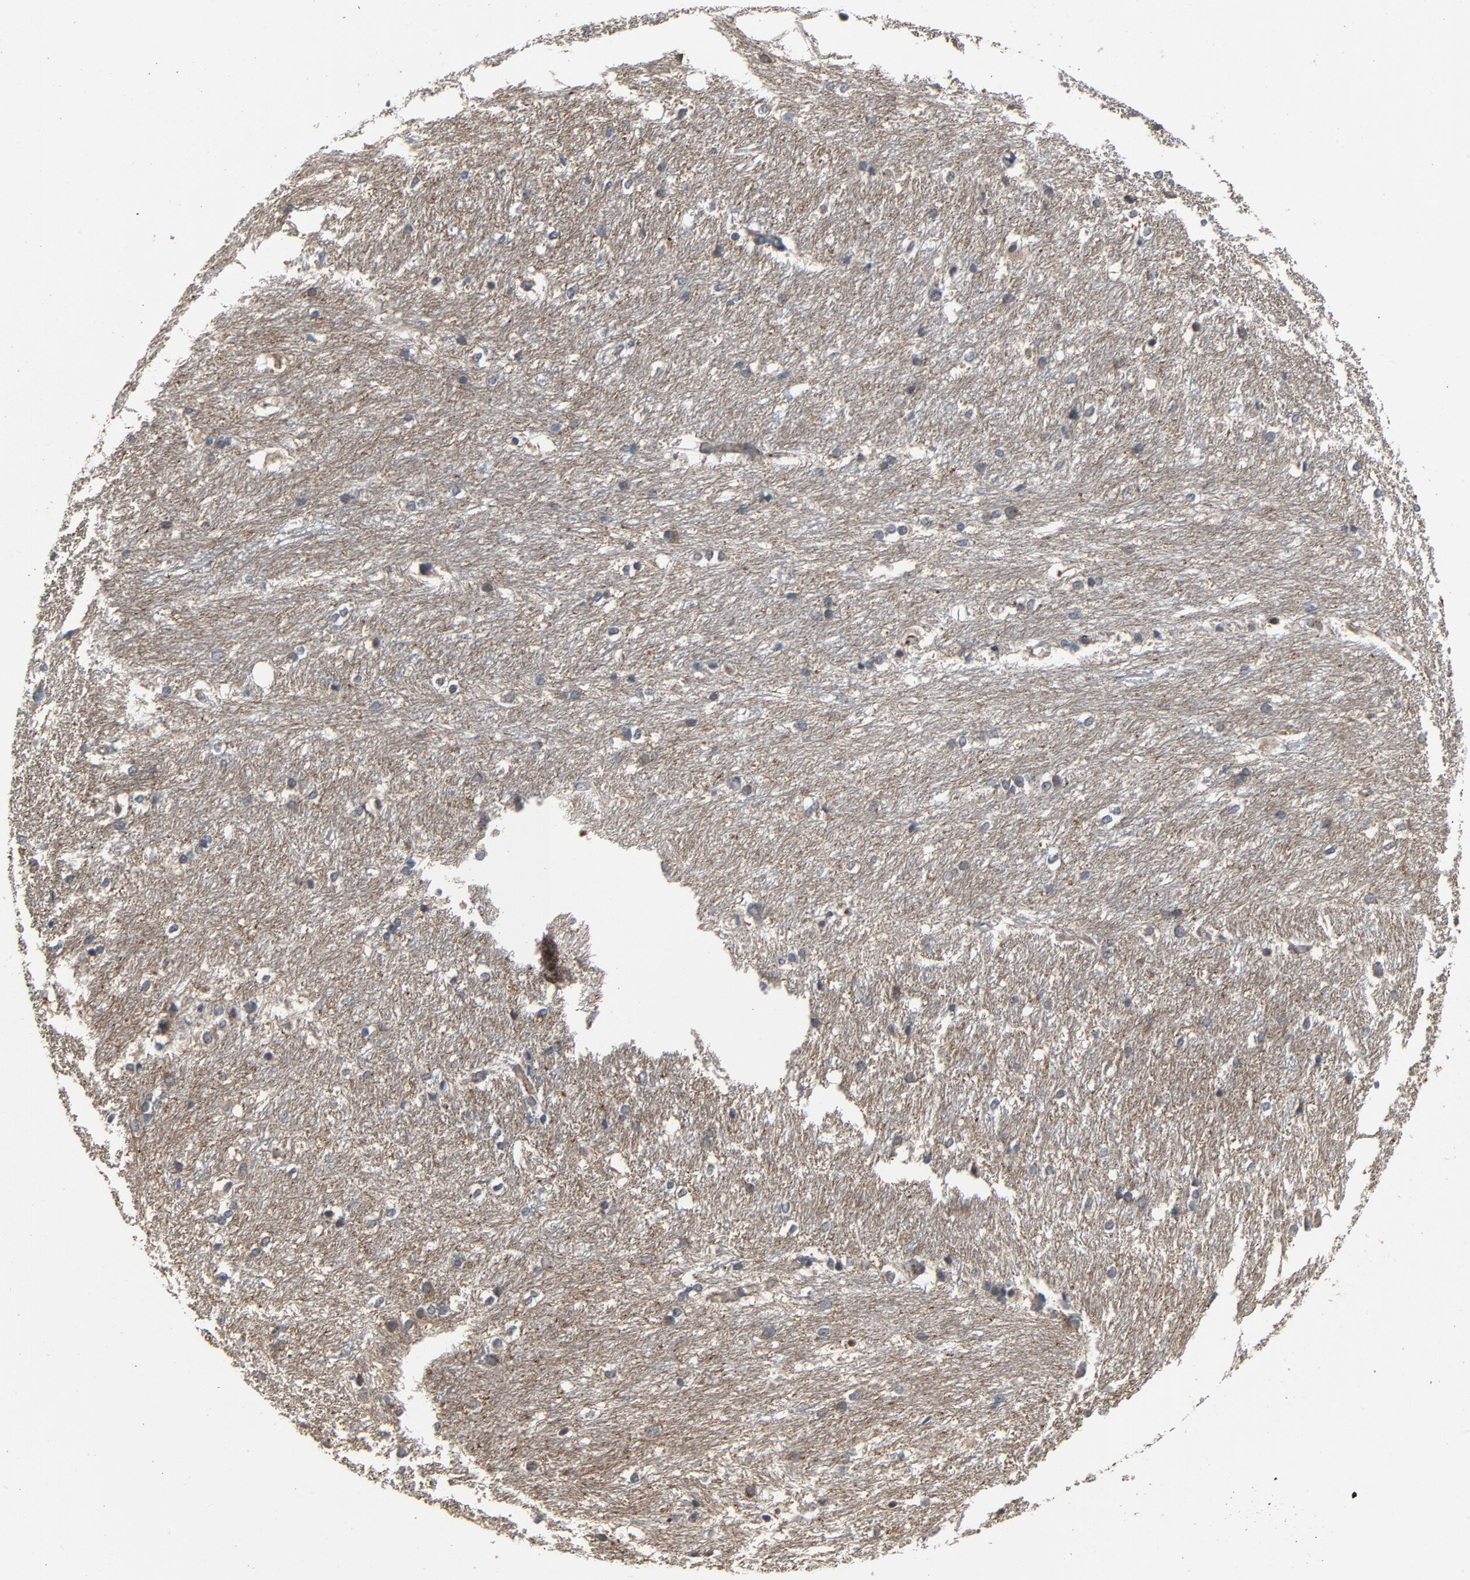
{"staining": {"intensity": "strong", "quantity": ">75%", "location": "nuclear"}, "tissue": "caudate", "cell_type": "Glial cells", "image_type": "normal", "snomed": [{"axis": "morphology", "description": "Normal tissue, NOS"}, {"axis": "topography", "description": "Lateral ventricle wall"}], "caption": "This photomicrograph displays benign caudate stained with immunohistochemistry to label a protein in brown. The nuclear of glial cells show strong positivity for the protein. Nuclei are counter-stained blue.", "gene": "PDZD4", "patient": {"sex": "female", "age": 19}}